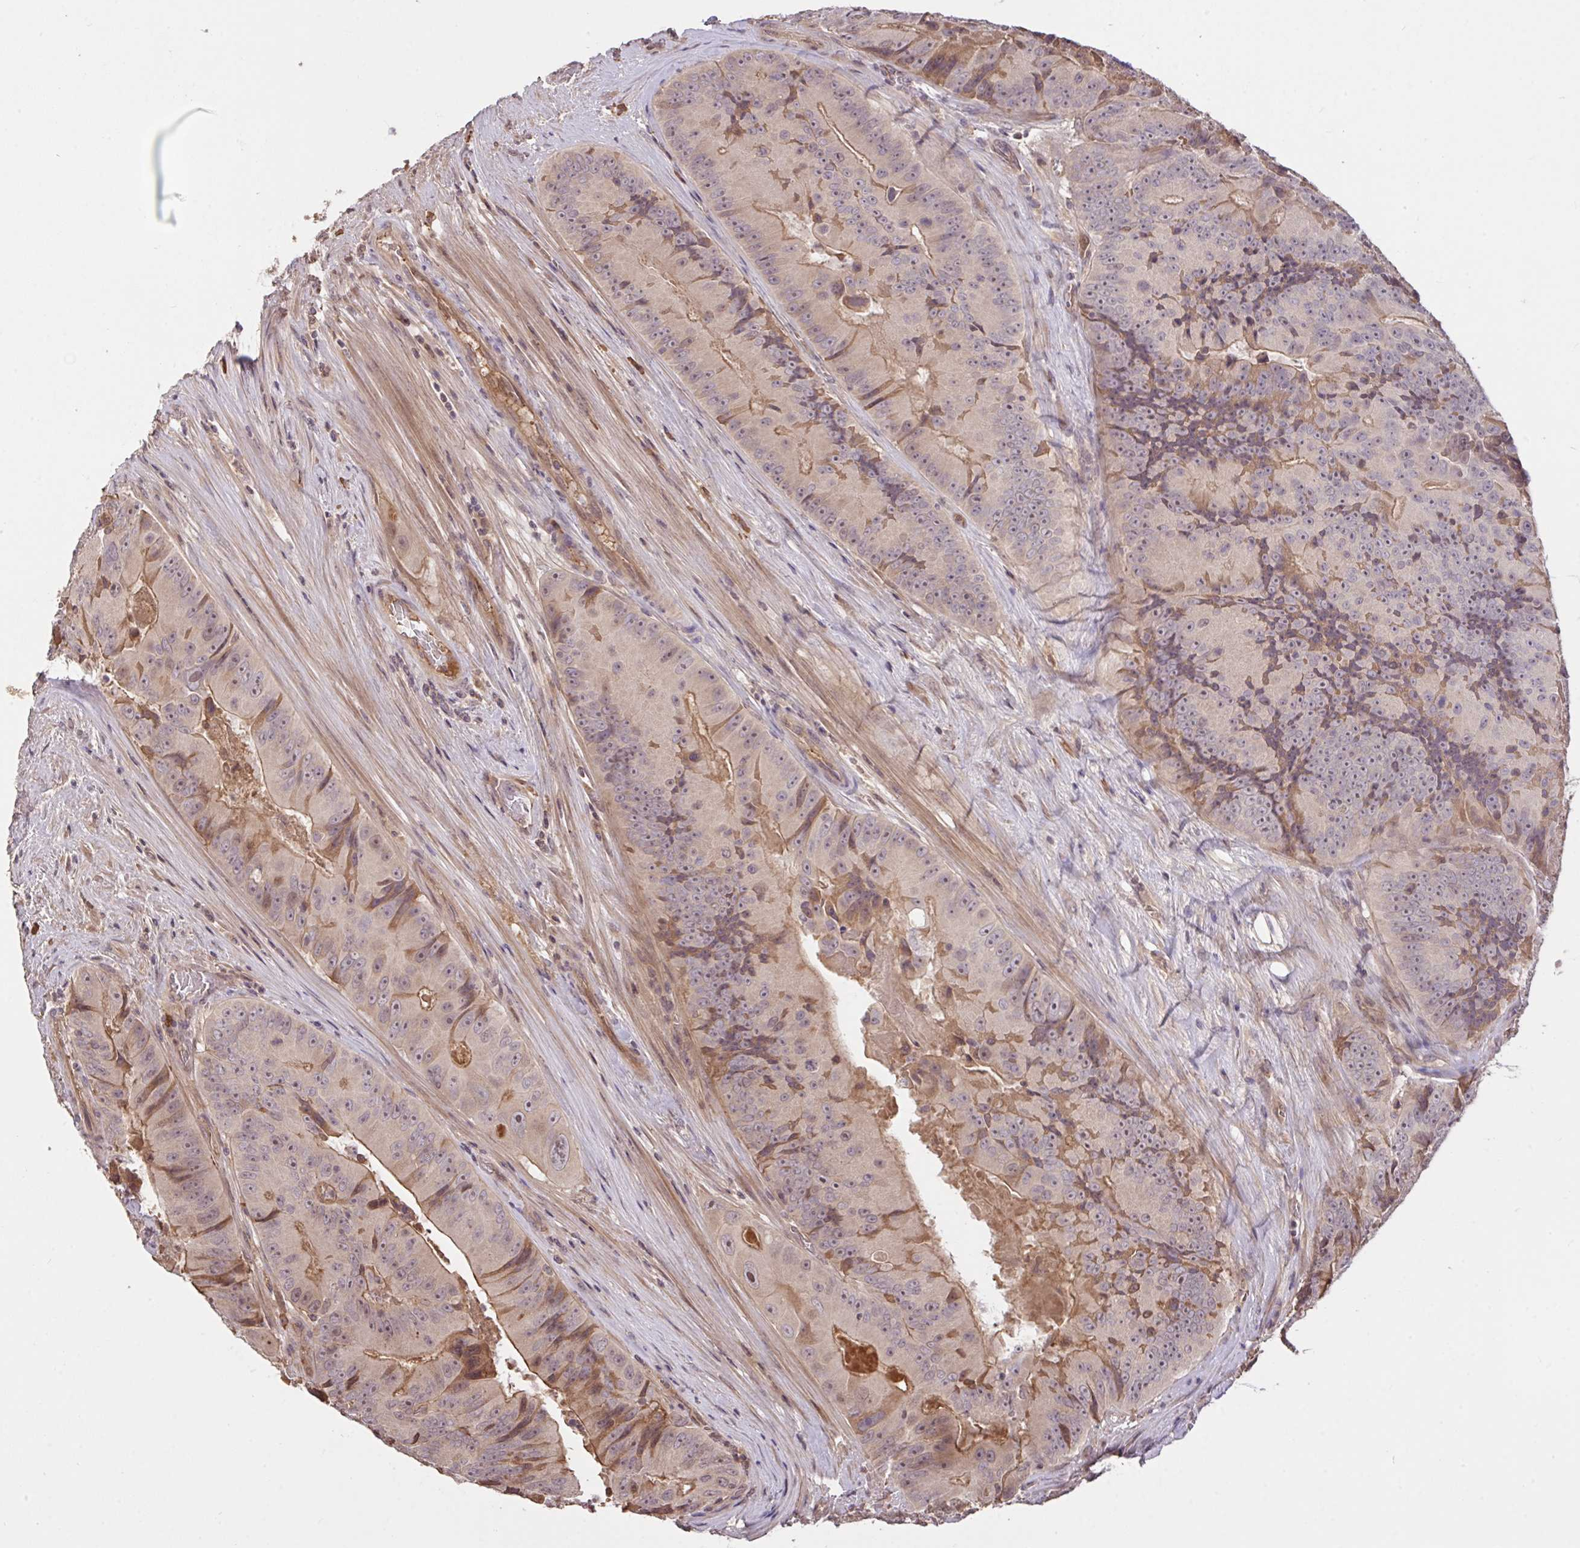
{"staining": {"intensity": "weak", "quantity": "<25%", "location": "cytoplasmic/membranous"}, "tissue": "colorectal cancer", "cell_type": "Tumor cells", "image_type": "cancer", "snomed": [{"axis": "morphology", "description": "Adenocarcinoma, NOS"}, {"axis": "topography", "description": "Colon"}], "caption": "This is an immunohistochemistry (IHC) image of human colorectal adenocarcinoma. There is no positivity in tumor cells.", "gene": "FCER1A", "patient": {"sex": "female", "age": 86}}